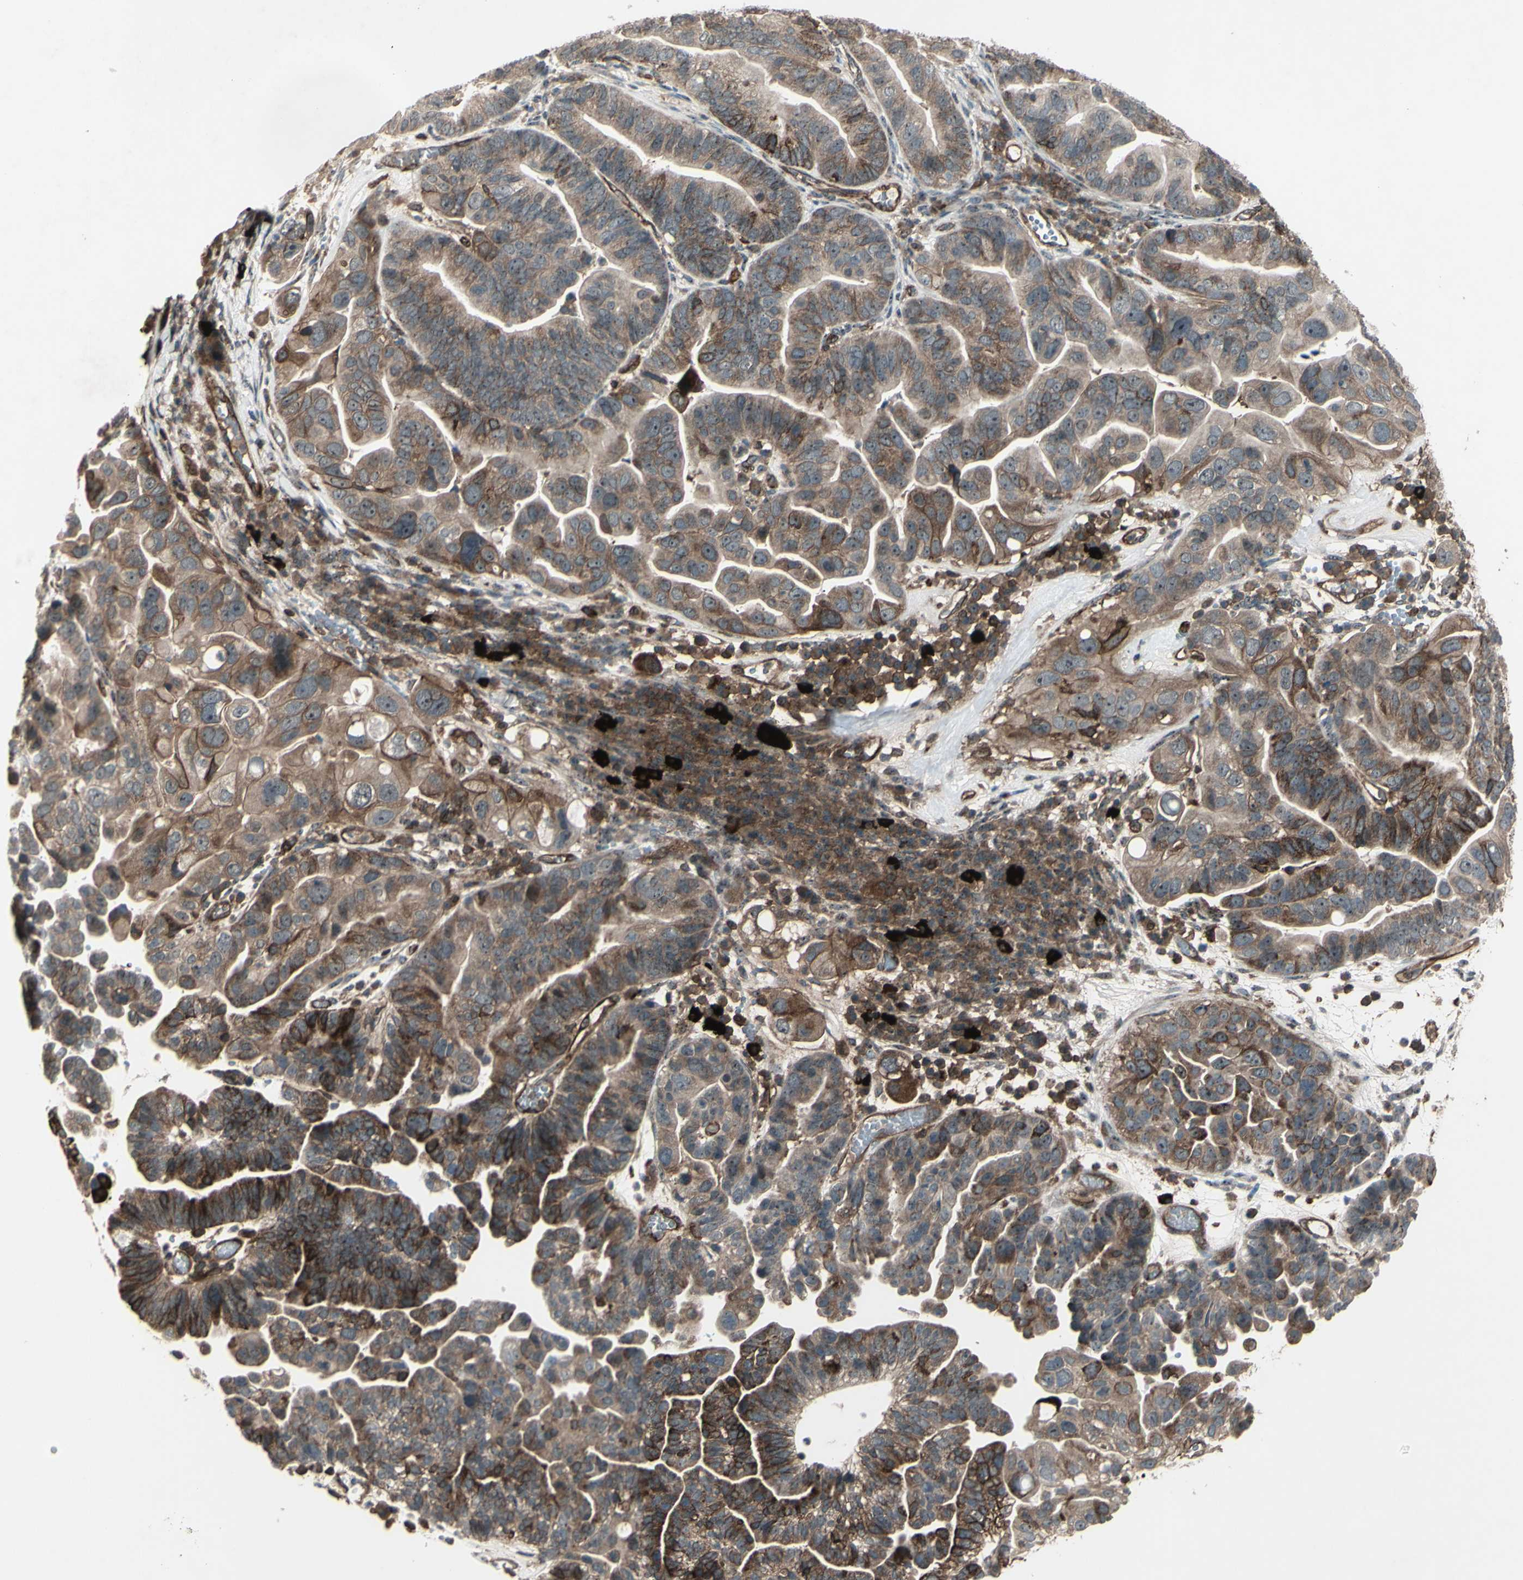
{"staining": {"intensity": "strong", "quantity": ">75%", "location": "cytoplasmic/membranous"}, "tissue": "ovarian cancer", "cell_type": "Tumor cells", "image_type": "cancer", "snomed": [{"axis": "morphology", "description": "Cystadenocarcinoma, serous, NOS"}, {"axis": "topography", "description": "Ovary"}], "caption": "High-magnification brightfield microscopy of ovarian cancer (serous cystadenocarcinoma) stained with DAB (brown) and counterstained with hematoxylin (blue). tumor cells exhibit strong cytoplasmic/membranous positivity is identified in about>75% of cells.", "gene": "FXYD5", "patient": {"sex": "female", "age": 56}}